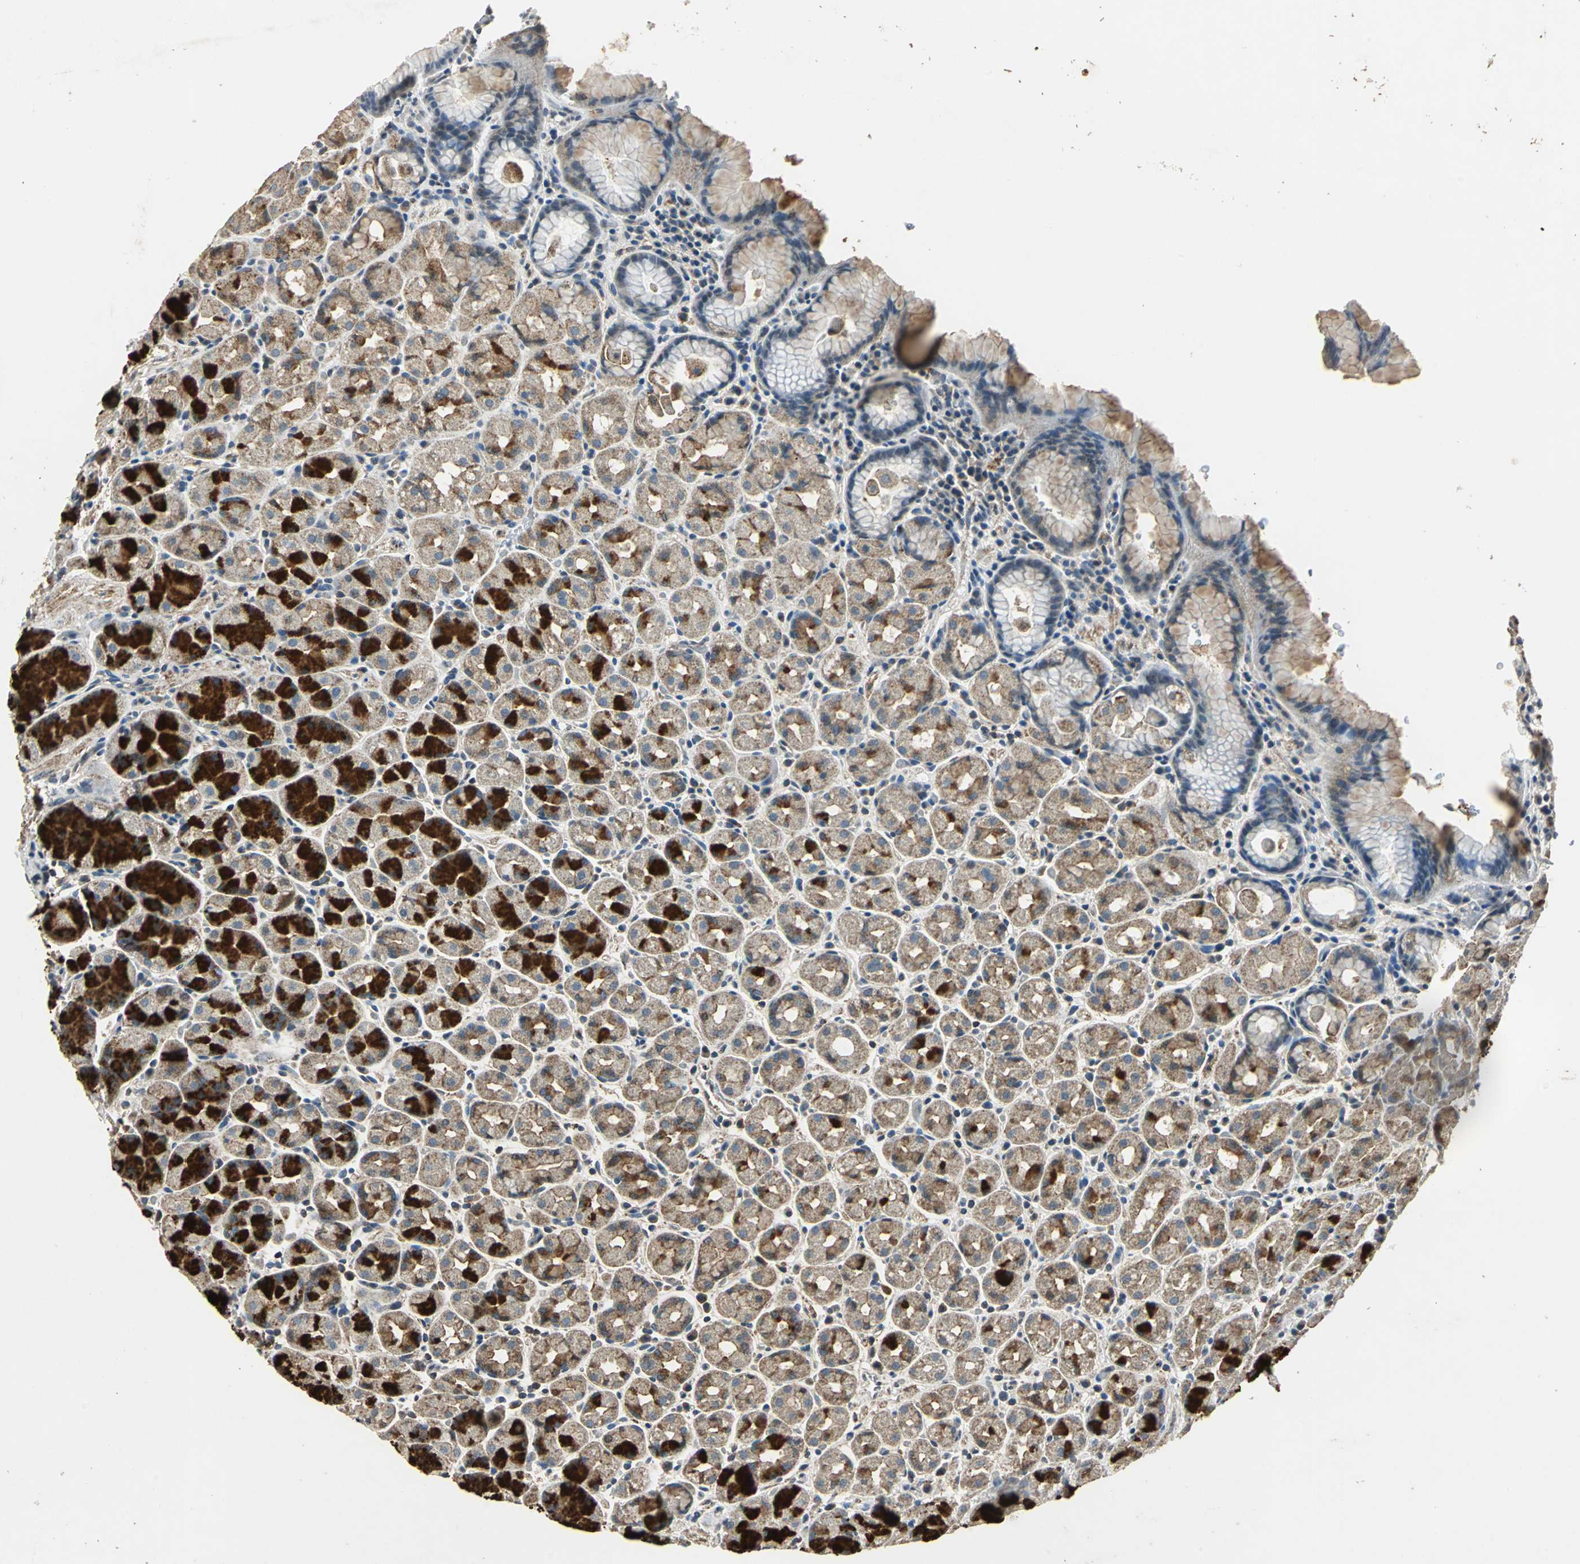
{"staining": {"intensity": "strong", "quantity": "<25%", "location": "cytoplasmic/membranous"}, "tissue": "stomach", "cell_type": "Glandular cells", "image_type": "normal", "snomed": [{"axis": "morphology", "description": "Normal tissue, NOS"}, {"axis": "topography", "description": "Stomach, lower"}], "caption": "IHC staining of benign stomach, which reveals medium levels of strong cytoplasmic/membranous expression in approximately <25% of glandular cells indicating strong cytoplasmic/membranous protein staining. The staining was performed using DAB (brown) for protein detection and nuclei were counterstained in hematoxylin (blue).", "gene": "DNAJB4", "patient": {"sex": "male", "age": 56}}